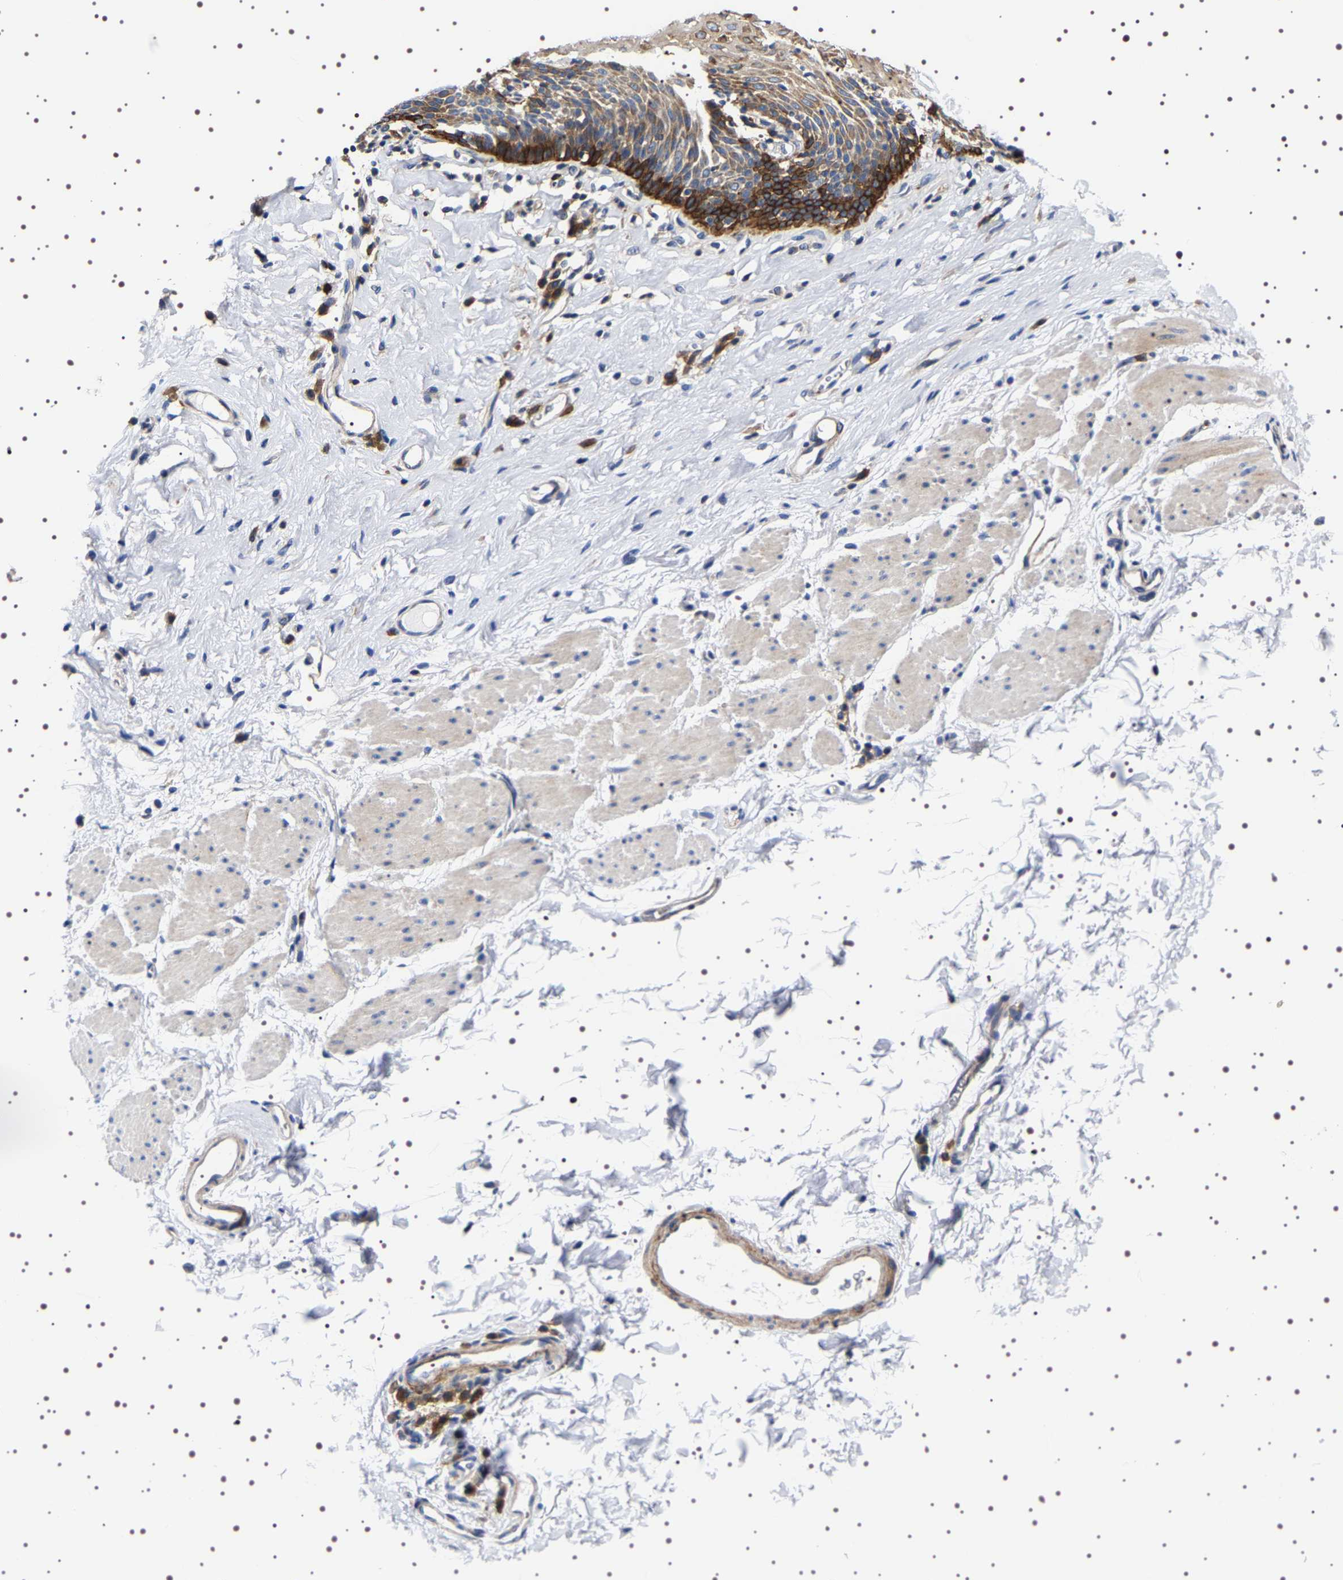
{"staining": {"intensity": "strong", "quantity": ">75%", "location": "cytoplasmic/membranous"}, "tissue": "esophagus", "cell_type": "Squamous epithelial cells", "image_type": "normal", "snomed": [{"axis": "morphology", "description": "Normal tissue, NOS"}, {"axis": "topography", "description": "Esophagus"}], "caption": "Esophagus stained with immunohistochemistry (IHC) reveals strong cytoplasmic/membranous expression in about >75% of squamous epithelial cells. (DAB IHC, brown staining for protein, blue staining for nuclei).", "gene": "SQLE", "patient": {"sex": "female", "age": 61}}